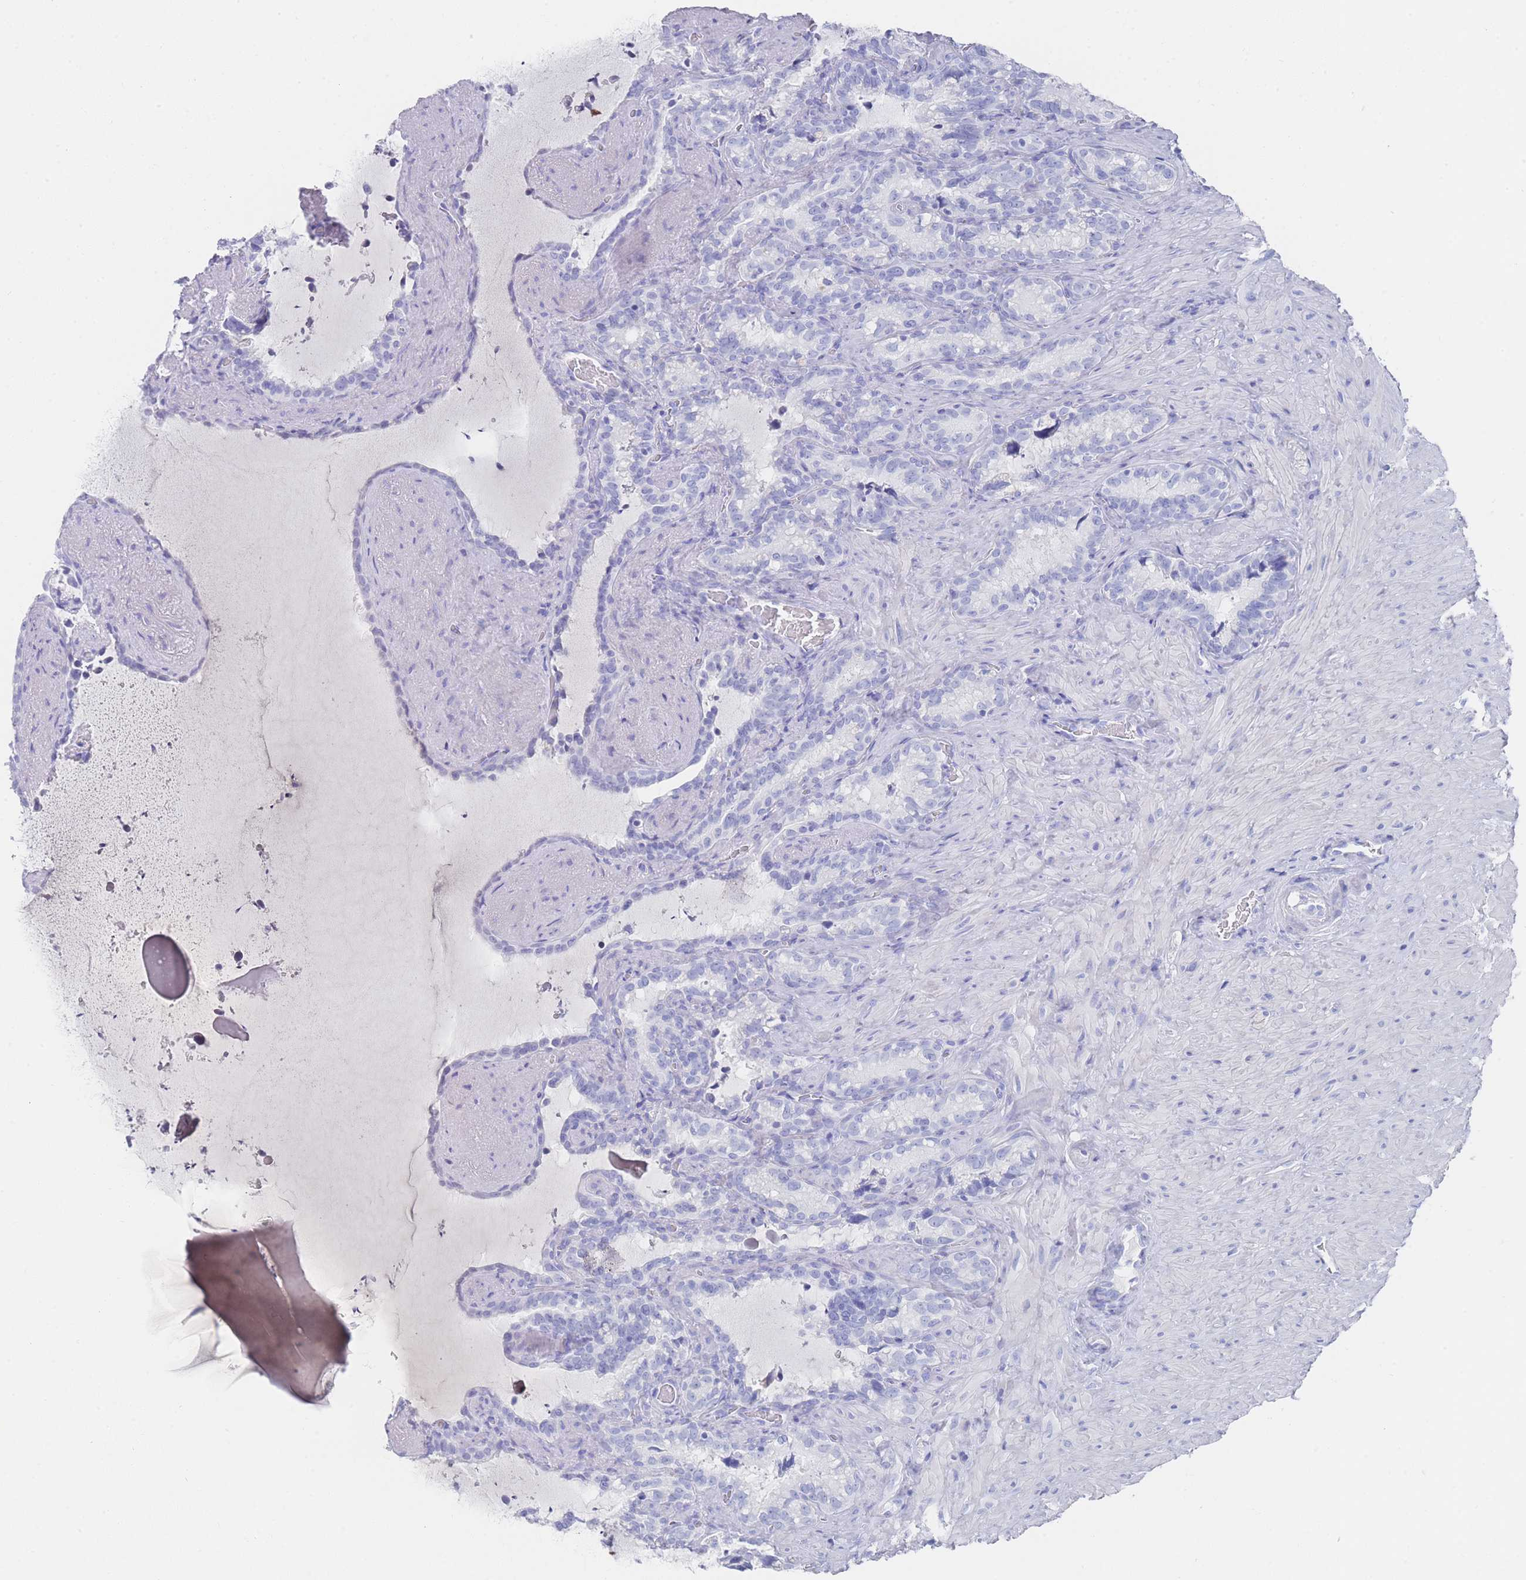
{"staining": {"intensity": "negative", "quantity": "none", "location": "none"}, "tissue": "seminal vesicle", "cell_type": "Glandular cells", "image_type": "normal", "snomed": [{"axis": "morphology", "description": "Normal tissue, NOS"}, {"axis": "topography", "description": "Prostate"}, {"axis": "topography", "description": "Seminal veicle"}], "caption": "DAB immunohistochemical staining of unremarkable seminal vesicle exhibits no significant expression in glandular cells. (Immunohistochemistry, brightfield microscopy, high magnification).", "gene": "LRRC37A2", "patient": {"sex": "male", "age": 58}}